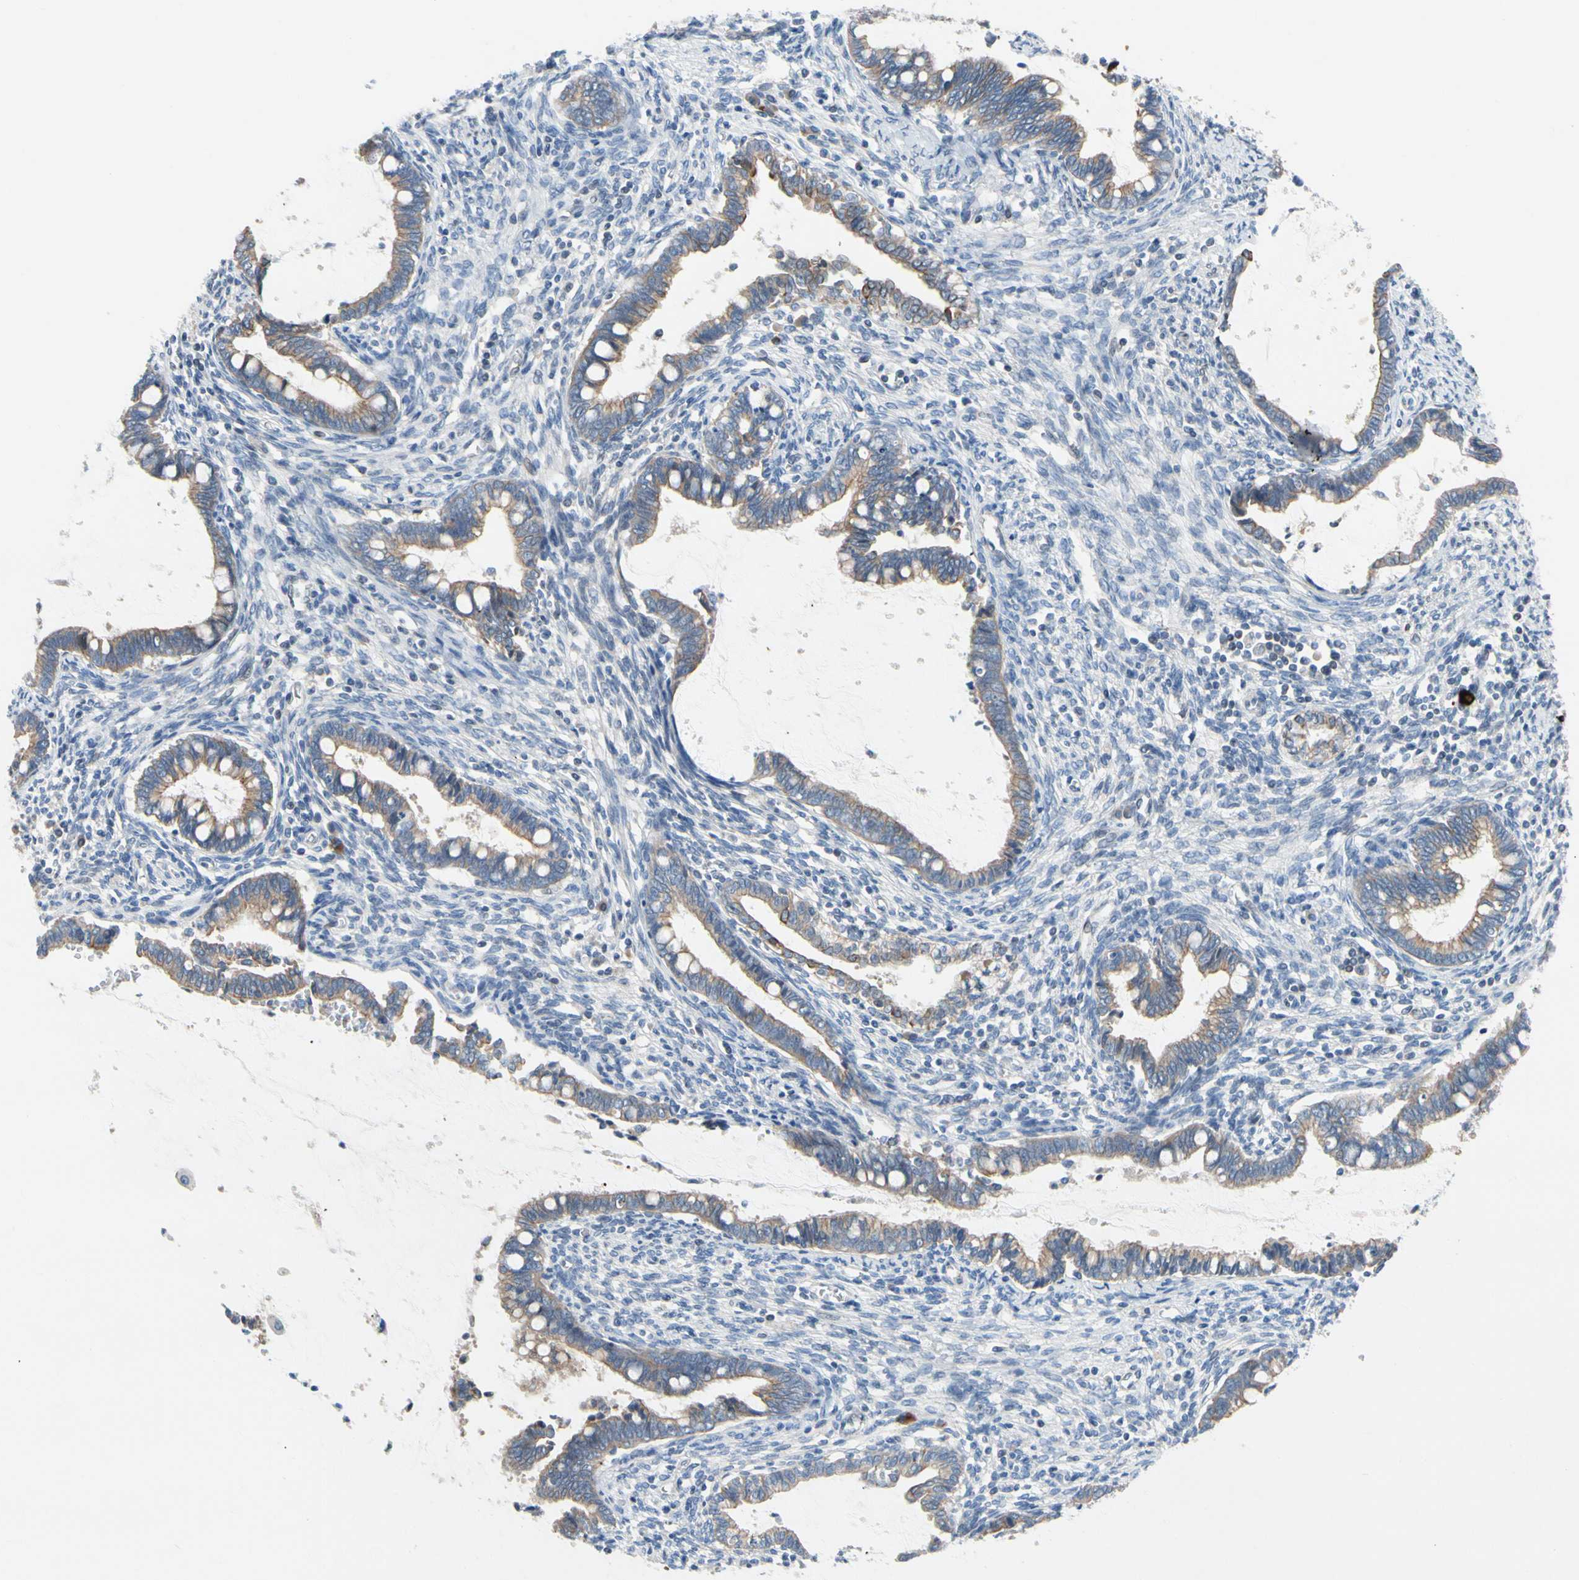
{"staining": {"intensity": "weak", "quantity": ">75%", "location": "cytoplasmic/membranous"}, "tissue": "cervical cancer", "cell_type": "Tumor cells", "image_type": "cancer", "snomed": [{"axis": "morphology", "description": "Adenocarcinoma, NOS"}, {"axis": "topography", "description": "Cervix"}], "caption": "This photomicrograph shows IHC staining of cervical adenocarcinoma, with low weak cytoplasmic/membranous expression in approximately >75% of tumor cells.", "gene": "ZNF132", "patient": {"sex": "female", "age": 44}}